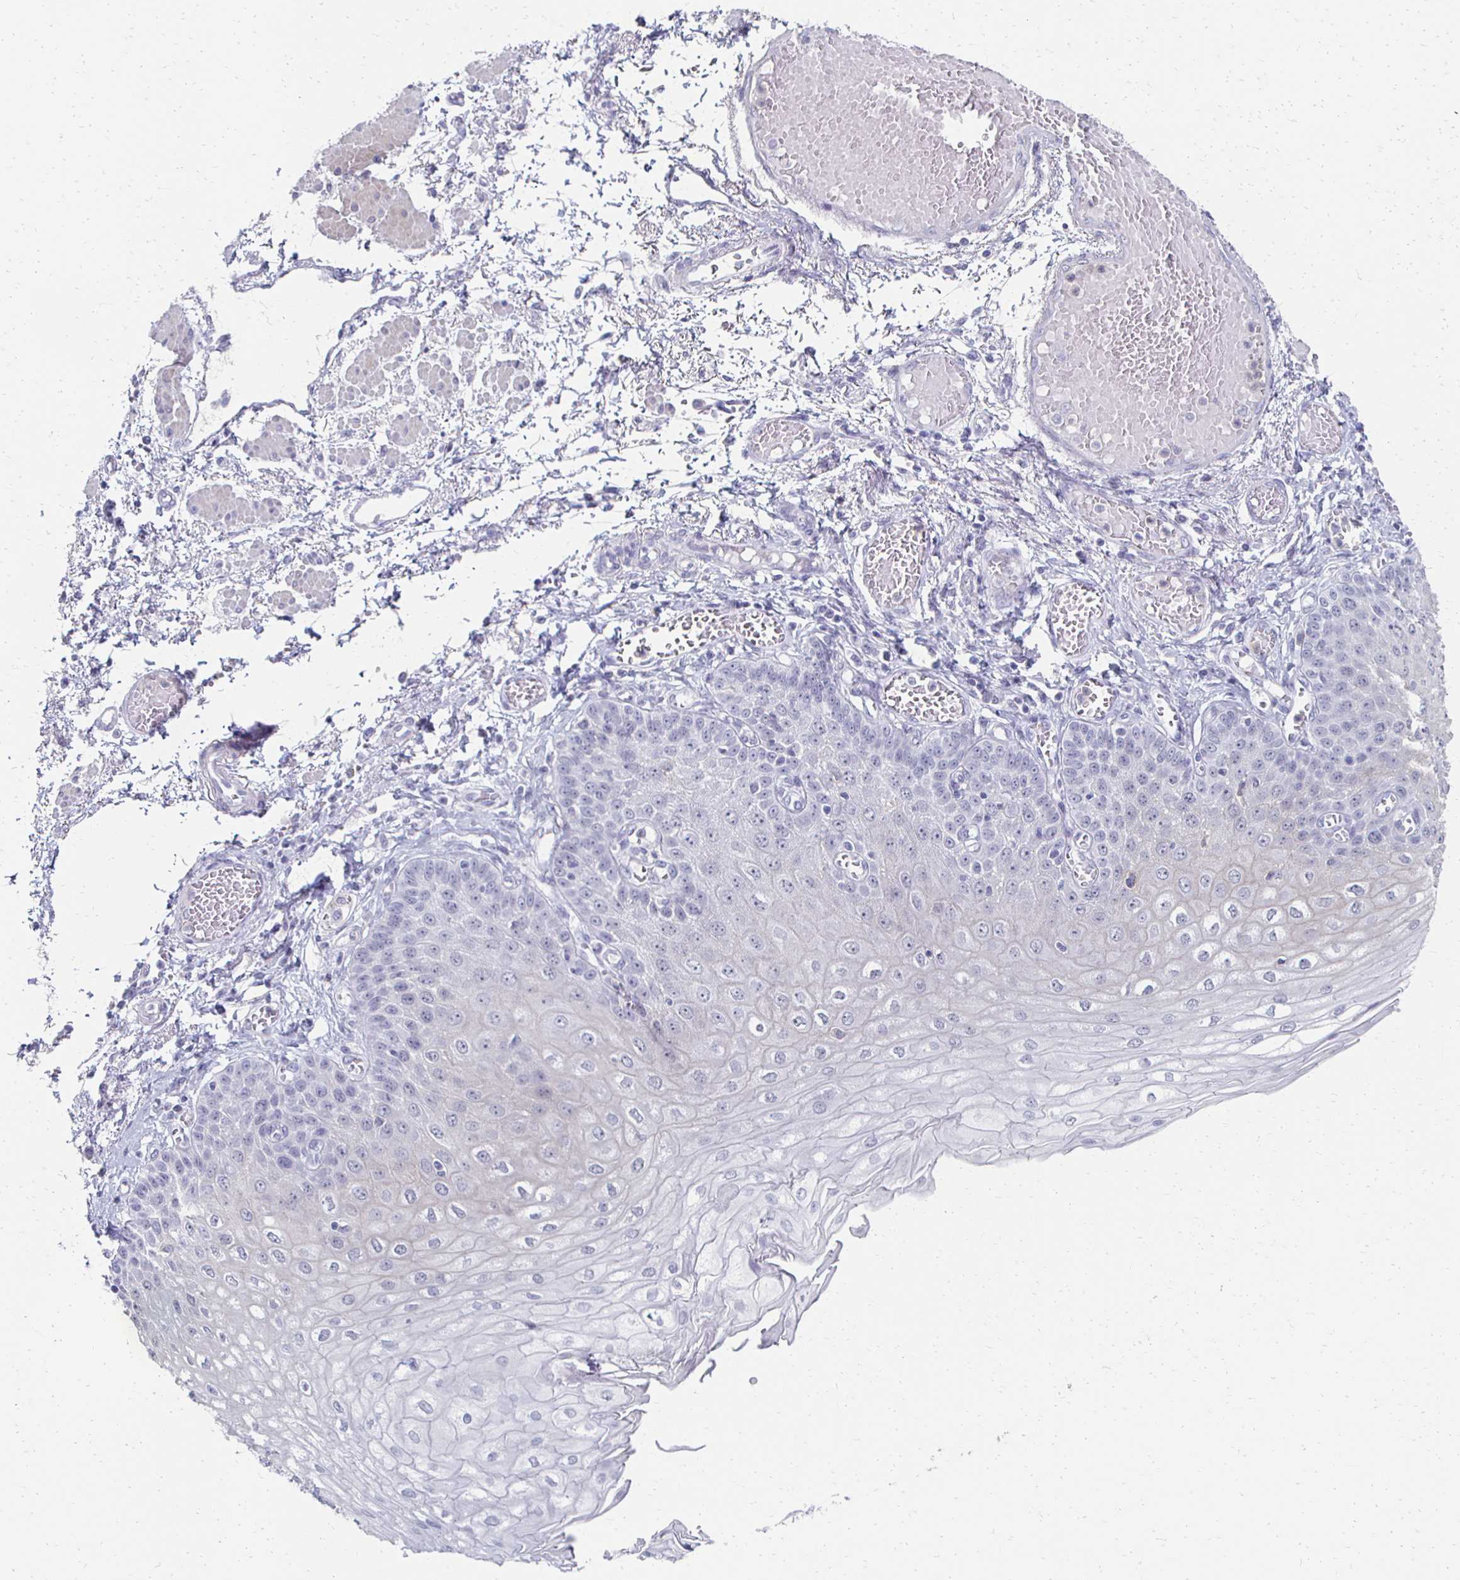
{"staining": {"intensity": "negative", "quantity": "none", "location": "none"}, "tissue": "esophagus", "cell_type": "Squamous epithelial cells", "image_type": "normal", "snomed": [{"axis": "morphology", "description": "Normal tissue, NOS"}, {"axis": "morphology", "description": "Adenocarcinoma, NOS"}, {"axis": "topography", "description": "Esophagus"}], "caption": "An immunohistochemistry (IHC) photomicrograph of normal esophagus is shown. There is no staining in squamous epithelial cells of esophagus. (Stains: DAB IHC with hematoxylin counter stain, Microscopy: brightfield microscopy at high magnification).", "gene": "CXCR2", "patient": {"sex": "male", "age": 81}}